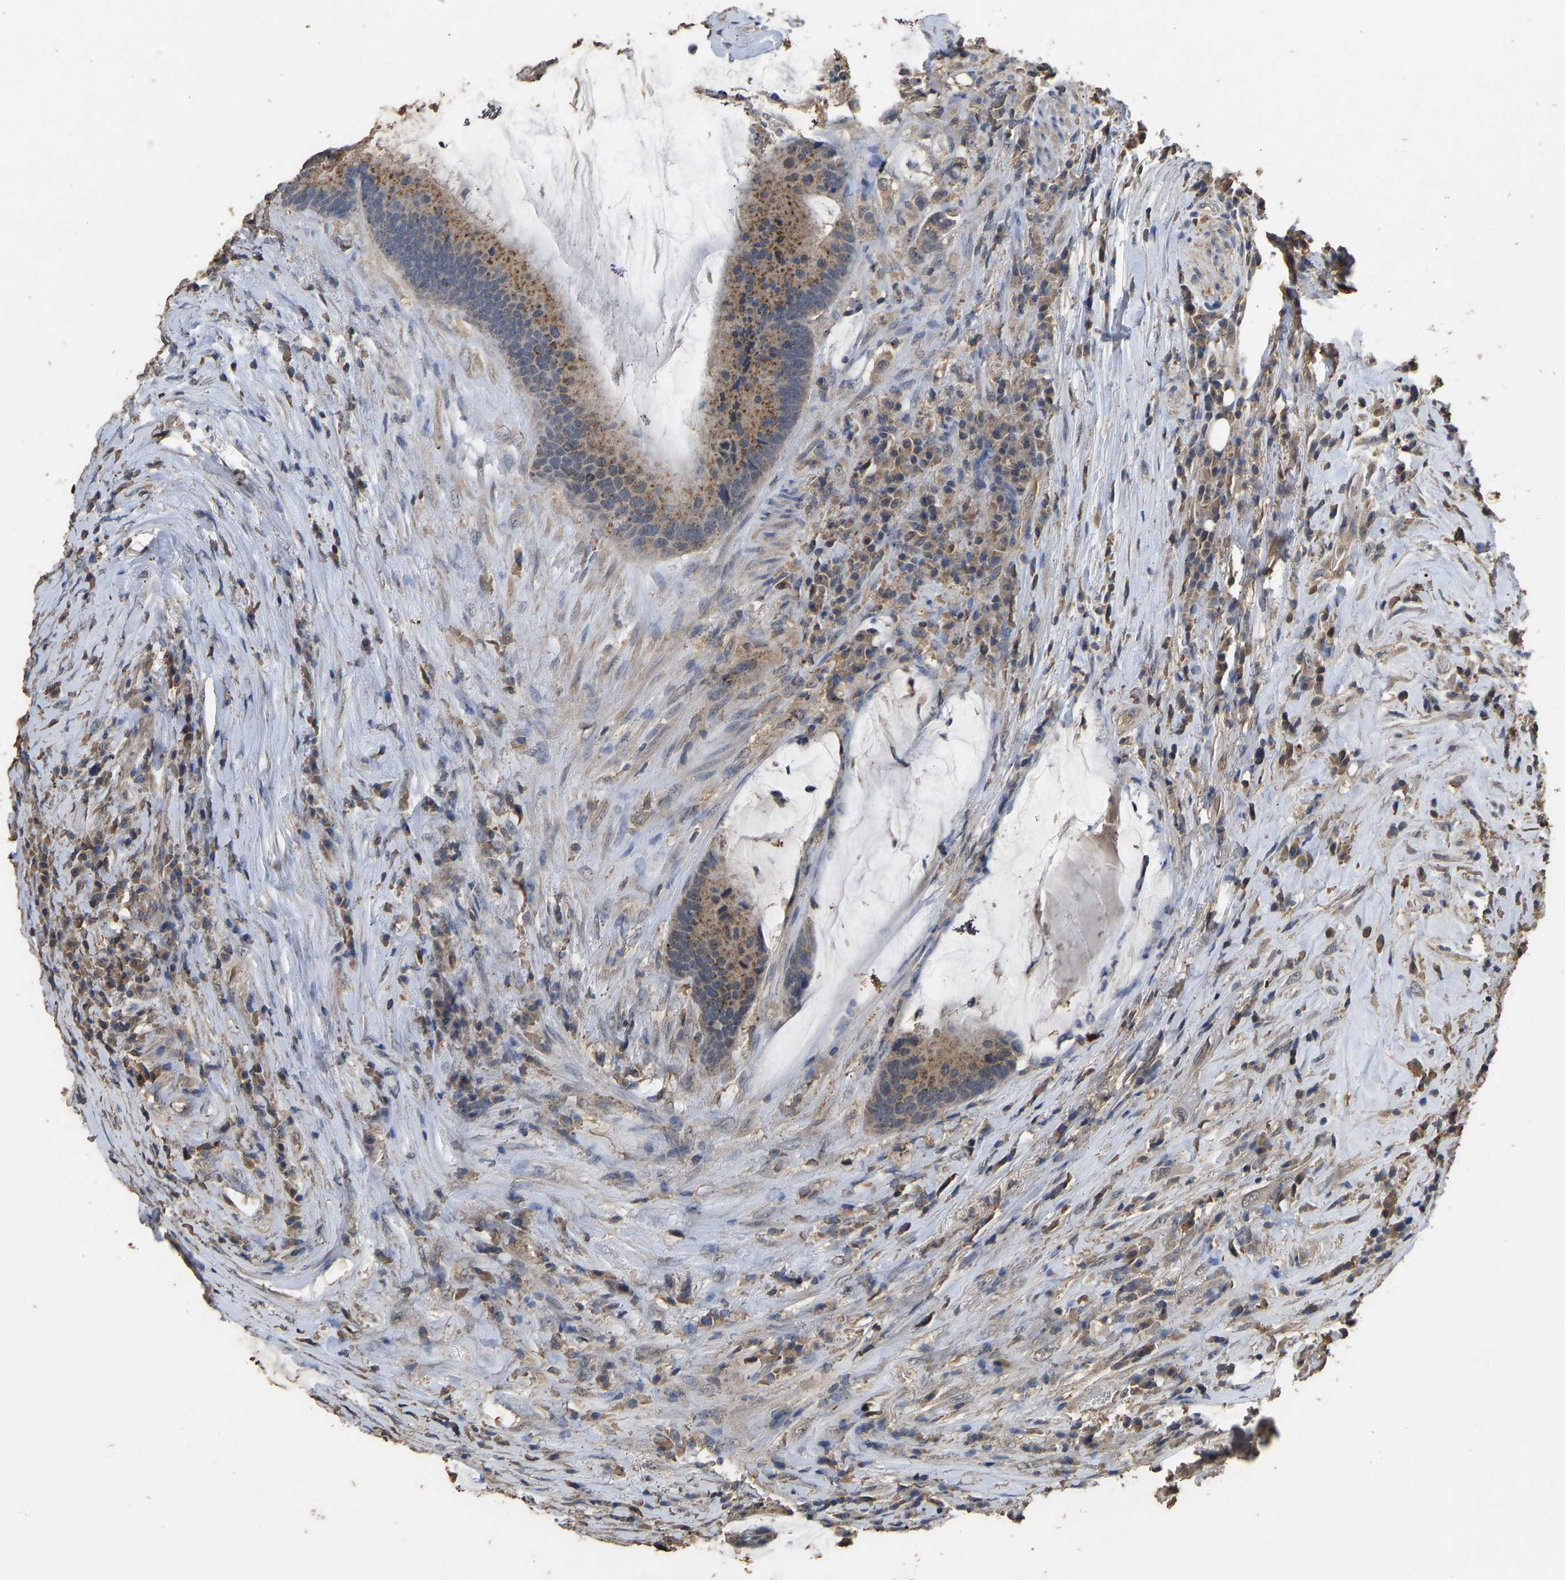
{"staining": {"intensity": "moderate", "quantity": "25%-75%", "location": "cytoplasmic/membranous"}, "tissue": "colorectal cancer", "cell_type": "Tumor cells", "image_type": "cancer", "snomed": [{"axis": "morphology", "description": "Adenocarcinoma, NOS"}, {"axis": "topography", "description": "Rectum"}], "caption": "Protein staining reveals moderate cytoplasmic/membranous expression in about 25%-75% of tumor cells in colorectal cancer.", "gene": "CIDEC", "patient": {"sex": "female", "age": 89}}